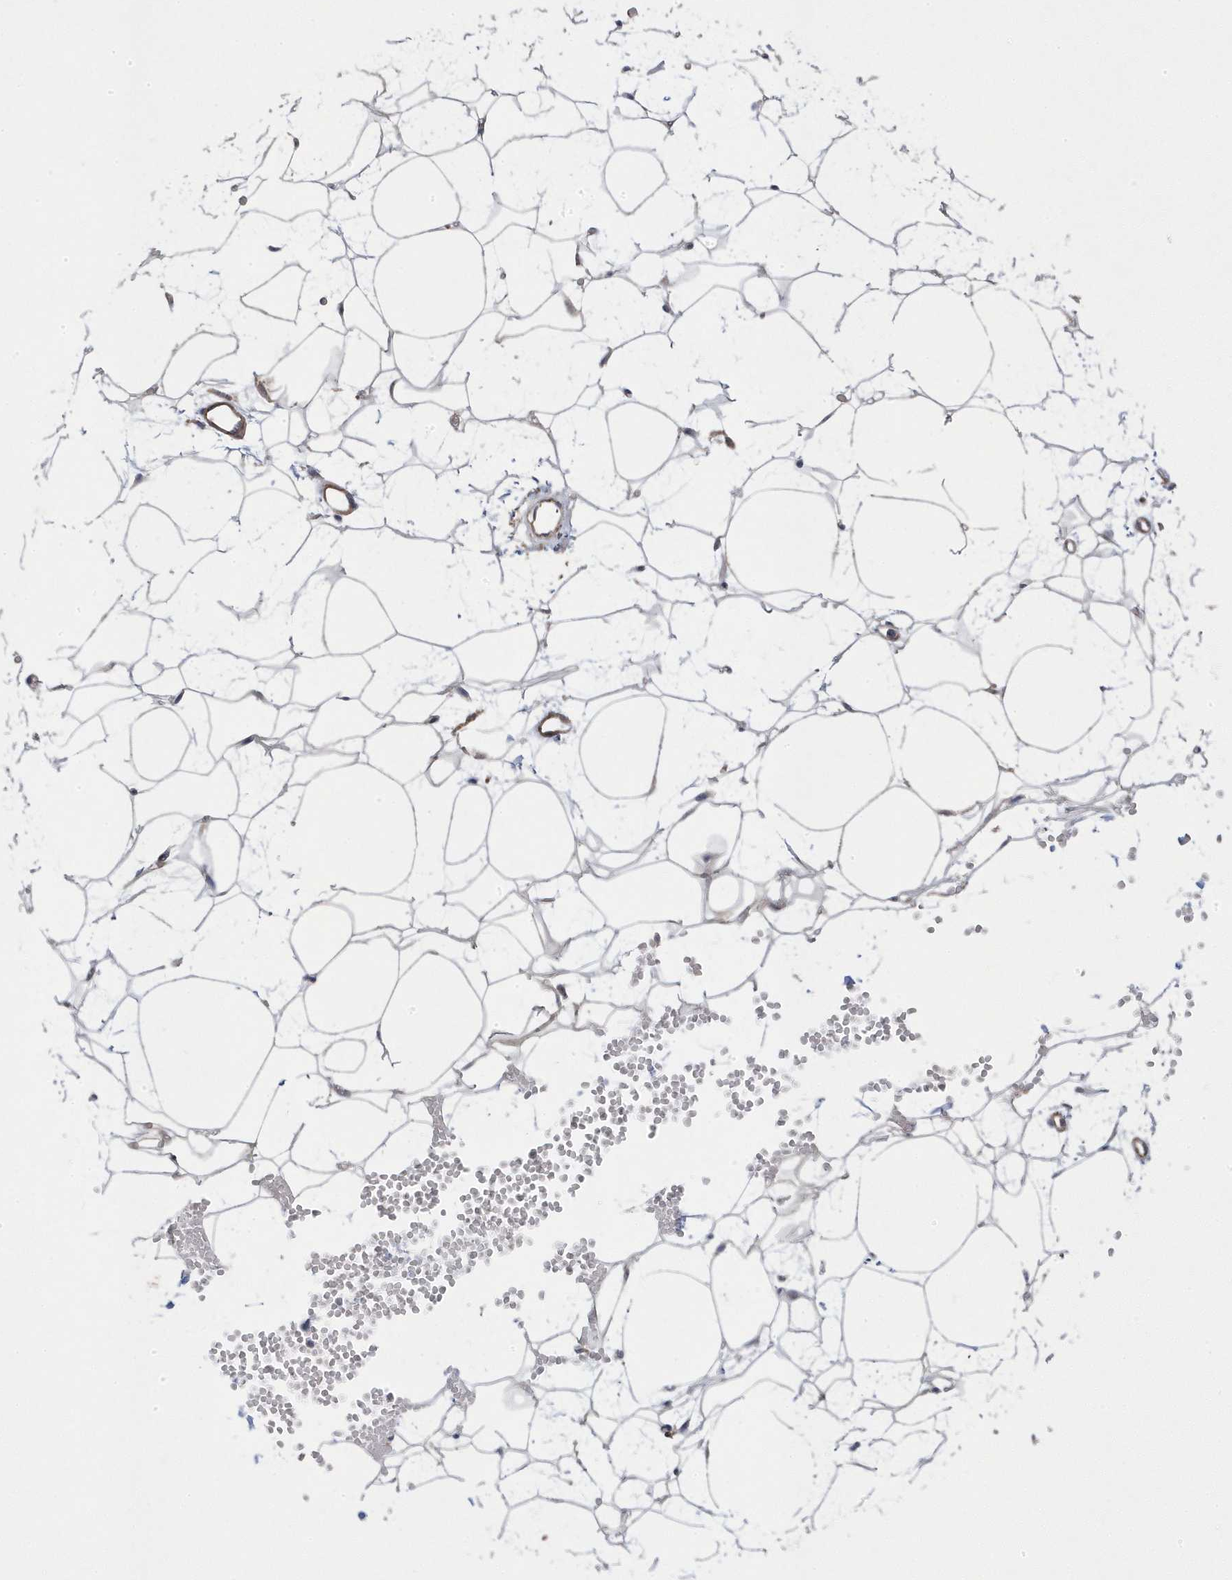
{"staining": {"intensity": "negative", "quantity": "none", "location": "none"}, "tissue": "adipose tissue", "cell_type": "Adipocytes", "image_type": "normal", "snomed": [{"axis": "morphology", "description": "Normal tissue, NOS"}, {"axis": "topography", "description": "Breast"}], "caption": "IHC histopathology image of normal adipose tissue: human adipose tissue stained with DAB (3,3'-diaminobenzidine) demonstrates no significant protein positivity in adipocytes.", "gene": "ANAPC1", "patient": {"sex": "female", "age": 23}}